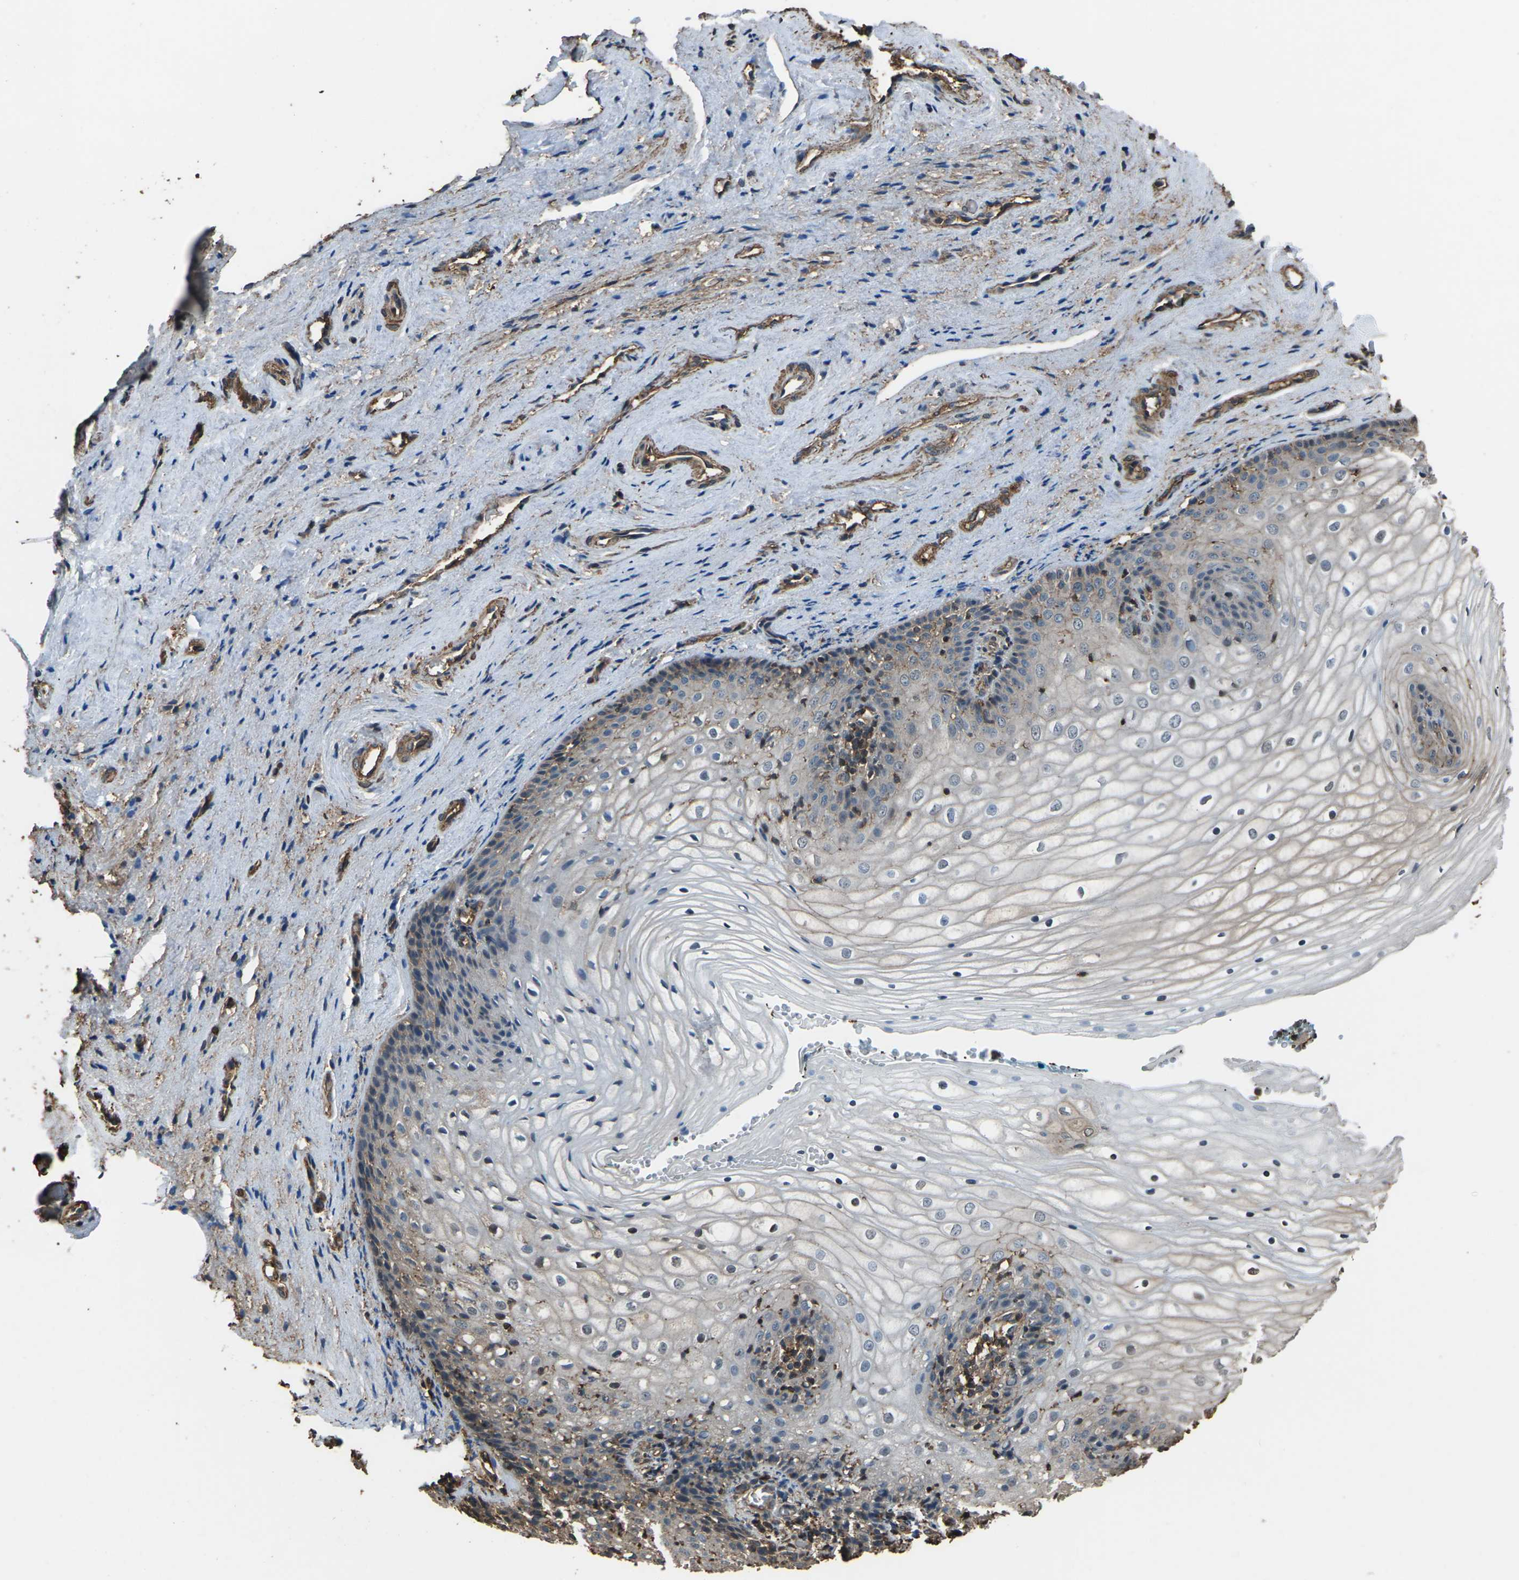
{"staining": {"intensity": "weak", "quantity": "<25%", "location": "cytoplasmic/membranous"}, "tissue": "vagina", "cell_type": "Squamous epithelial cells", "image_type": "normal", "snomed": [{"axis": "morphology", "description": "Normal tissue, NOS"}, {"axis": "topography", "description": "Vagina"}], "caption": "The image reveals no significant expression in squamous epithelial cells of vagina.", "gene": "DHPS", "patient": {"sex": "female", "age": 34}}